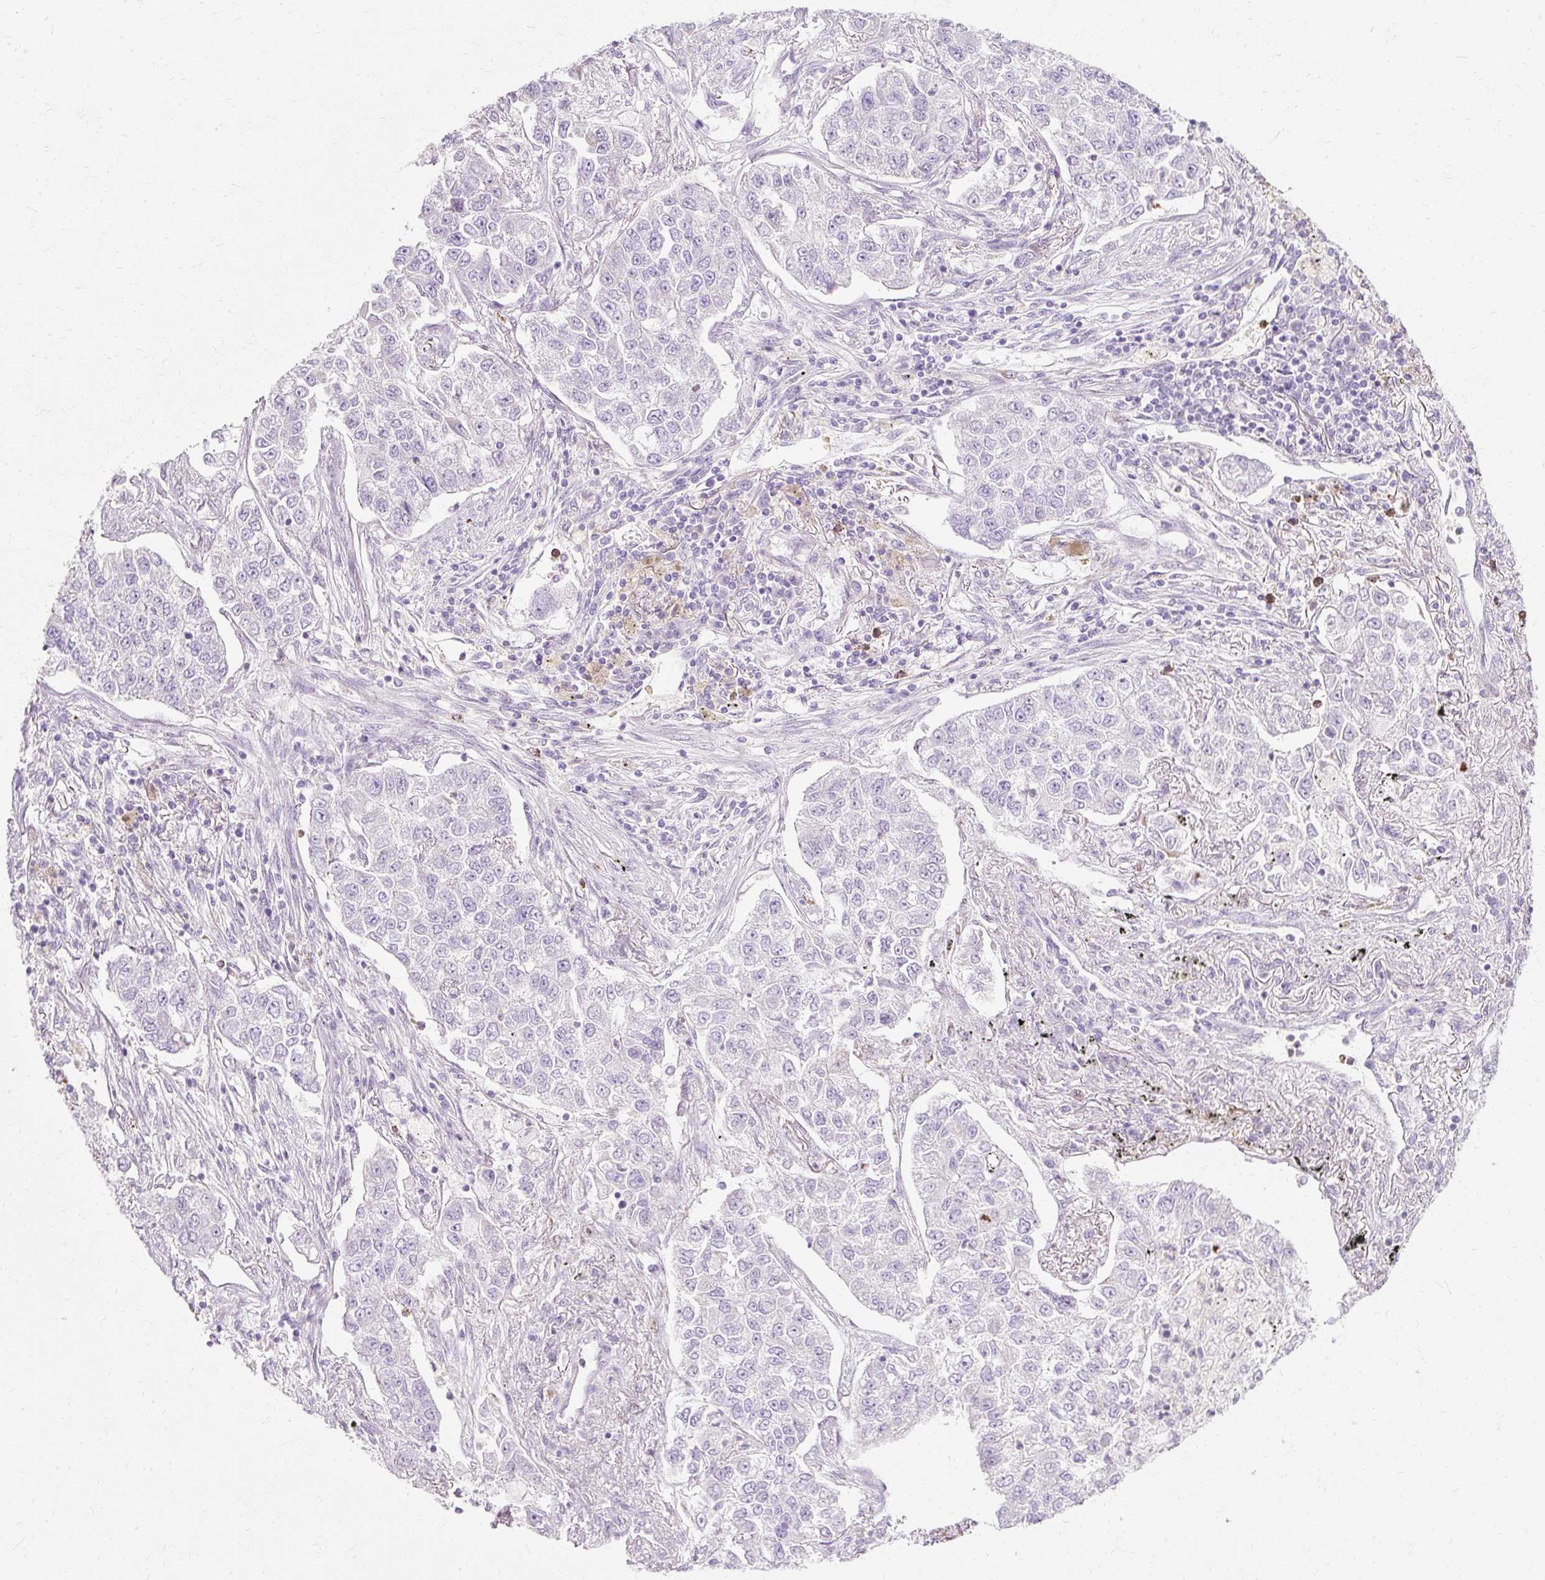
{"staining": {"intensity": "negative", "quantity": "none", "location": "none"}, "tissue": "lung cancer", "cell_type": "Tumor cells", "image_type": "cancer", "snomed": [{"axis": "morphology", "description": "Adenocarcinoma, NOS"}, {"axis": "topography", "description": "Lung"}], "caption": "Immunohistochemical staining of human lung cancer displays no significant positivity in tumor cells.", "gene": "HSD11B1", "patient": {"sex": "male", "age": 49}}